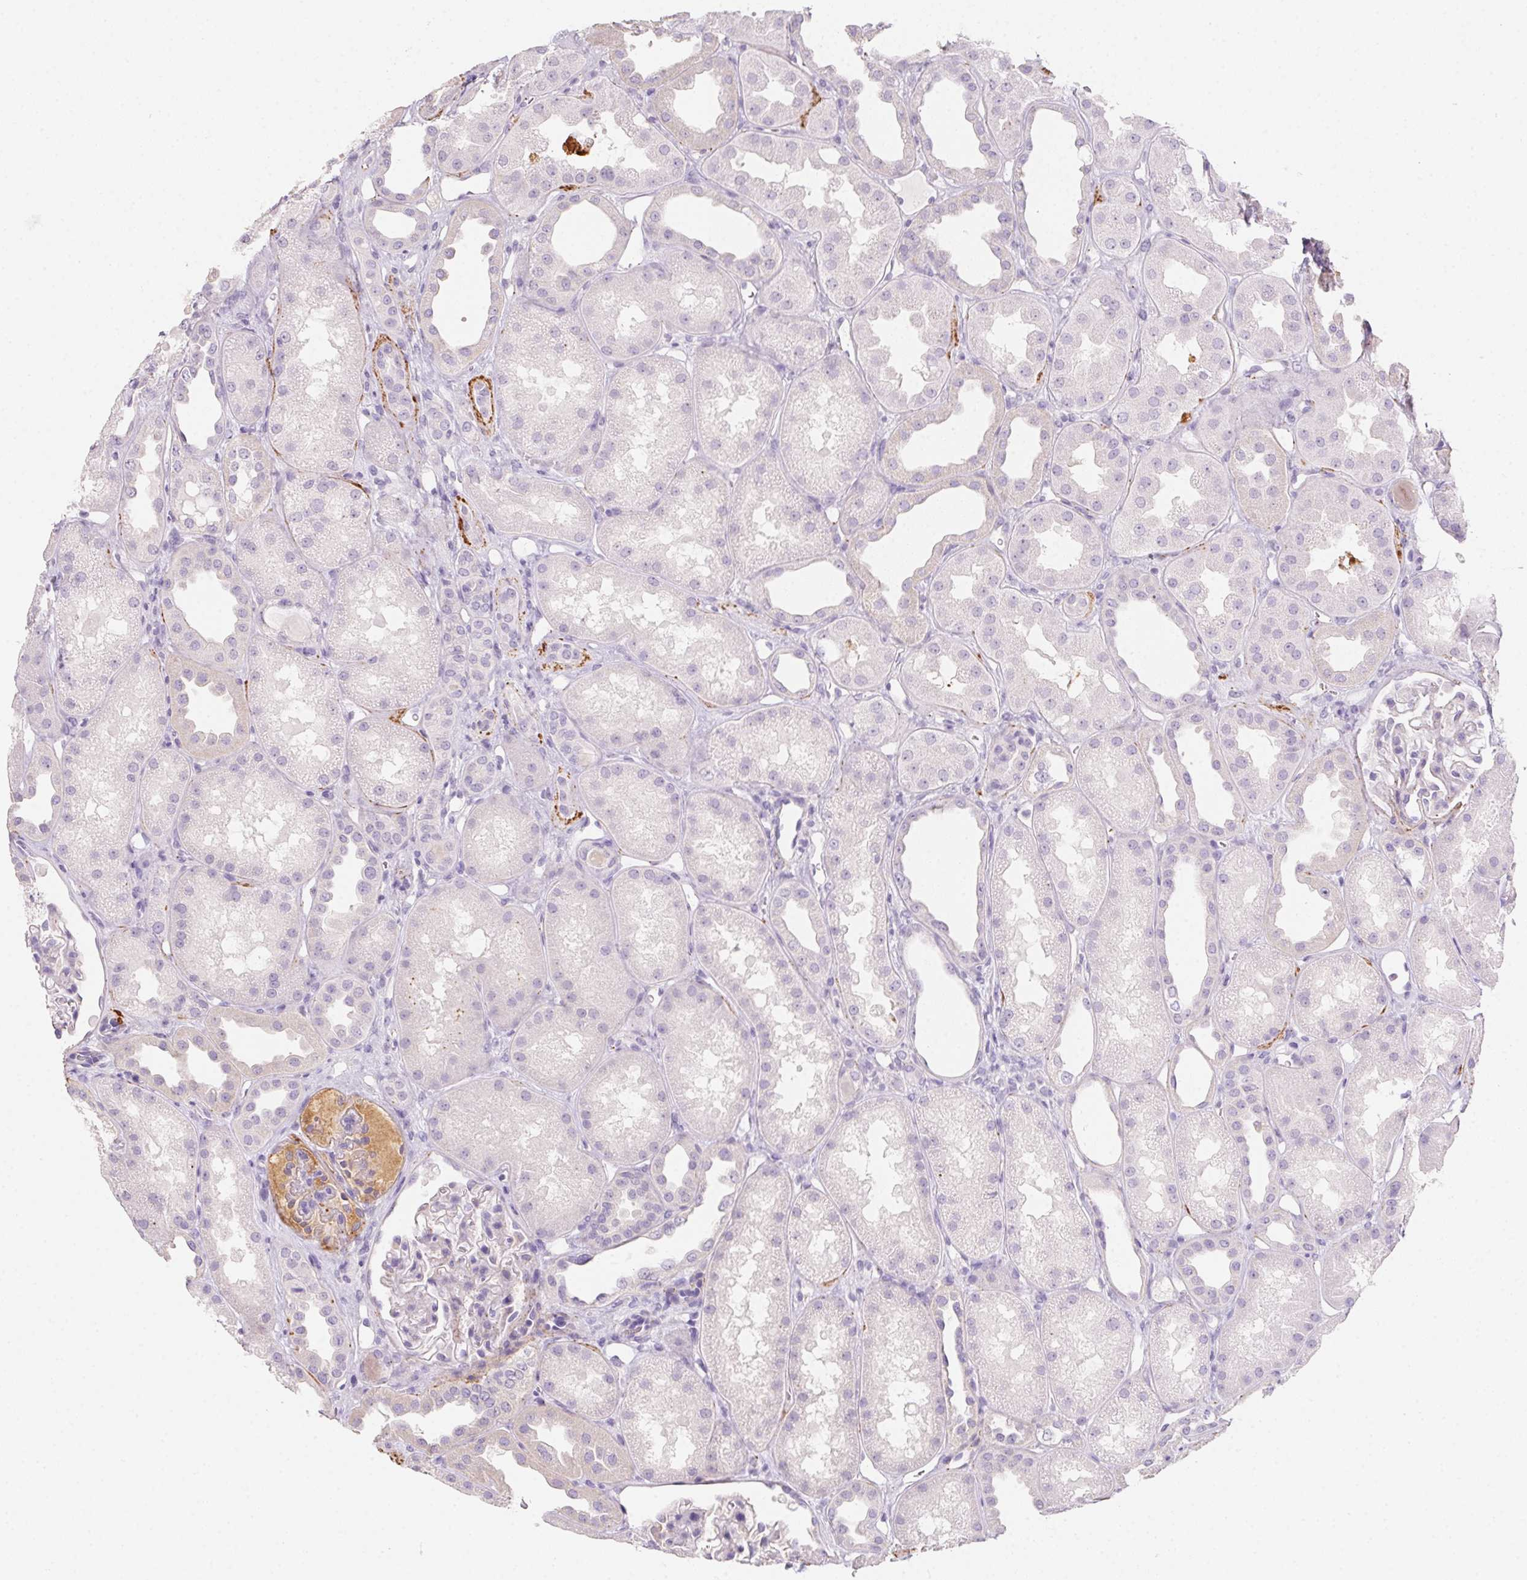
{"staining": {"intensity": "negative", "quantity": "none", "location": "none"}, "tissue": "kidney", "cell_type": "Cells in glomeruli", "image_type": "normal", "snomed": [{"axis": "morphology", "description": "Normal tissue, NOS"}, {"axis": "topography", "description": "Kidney"}], "caption": "Cells in glomeruli are negative for protein expression in benign human kidney. Nuclei are stained in blue.", "gene": "MYL4", "patient": {"sex": "male", "age": 61}}